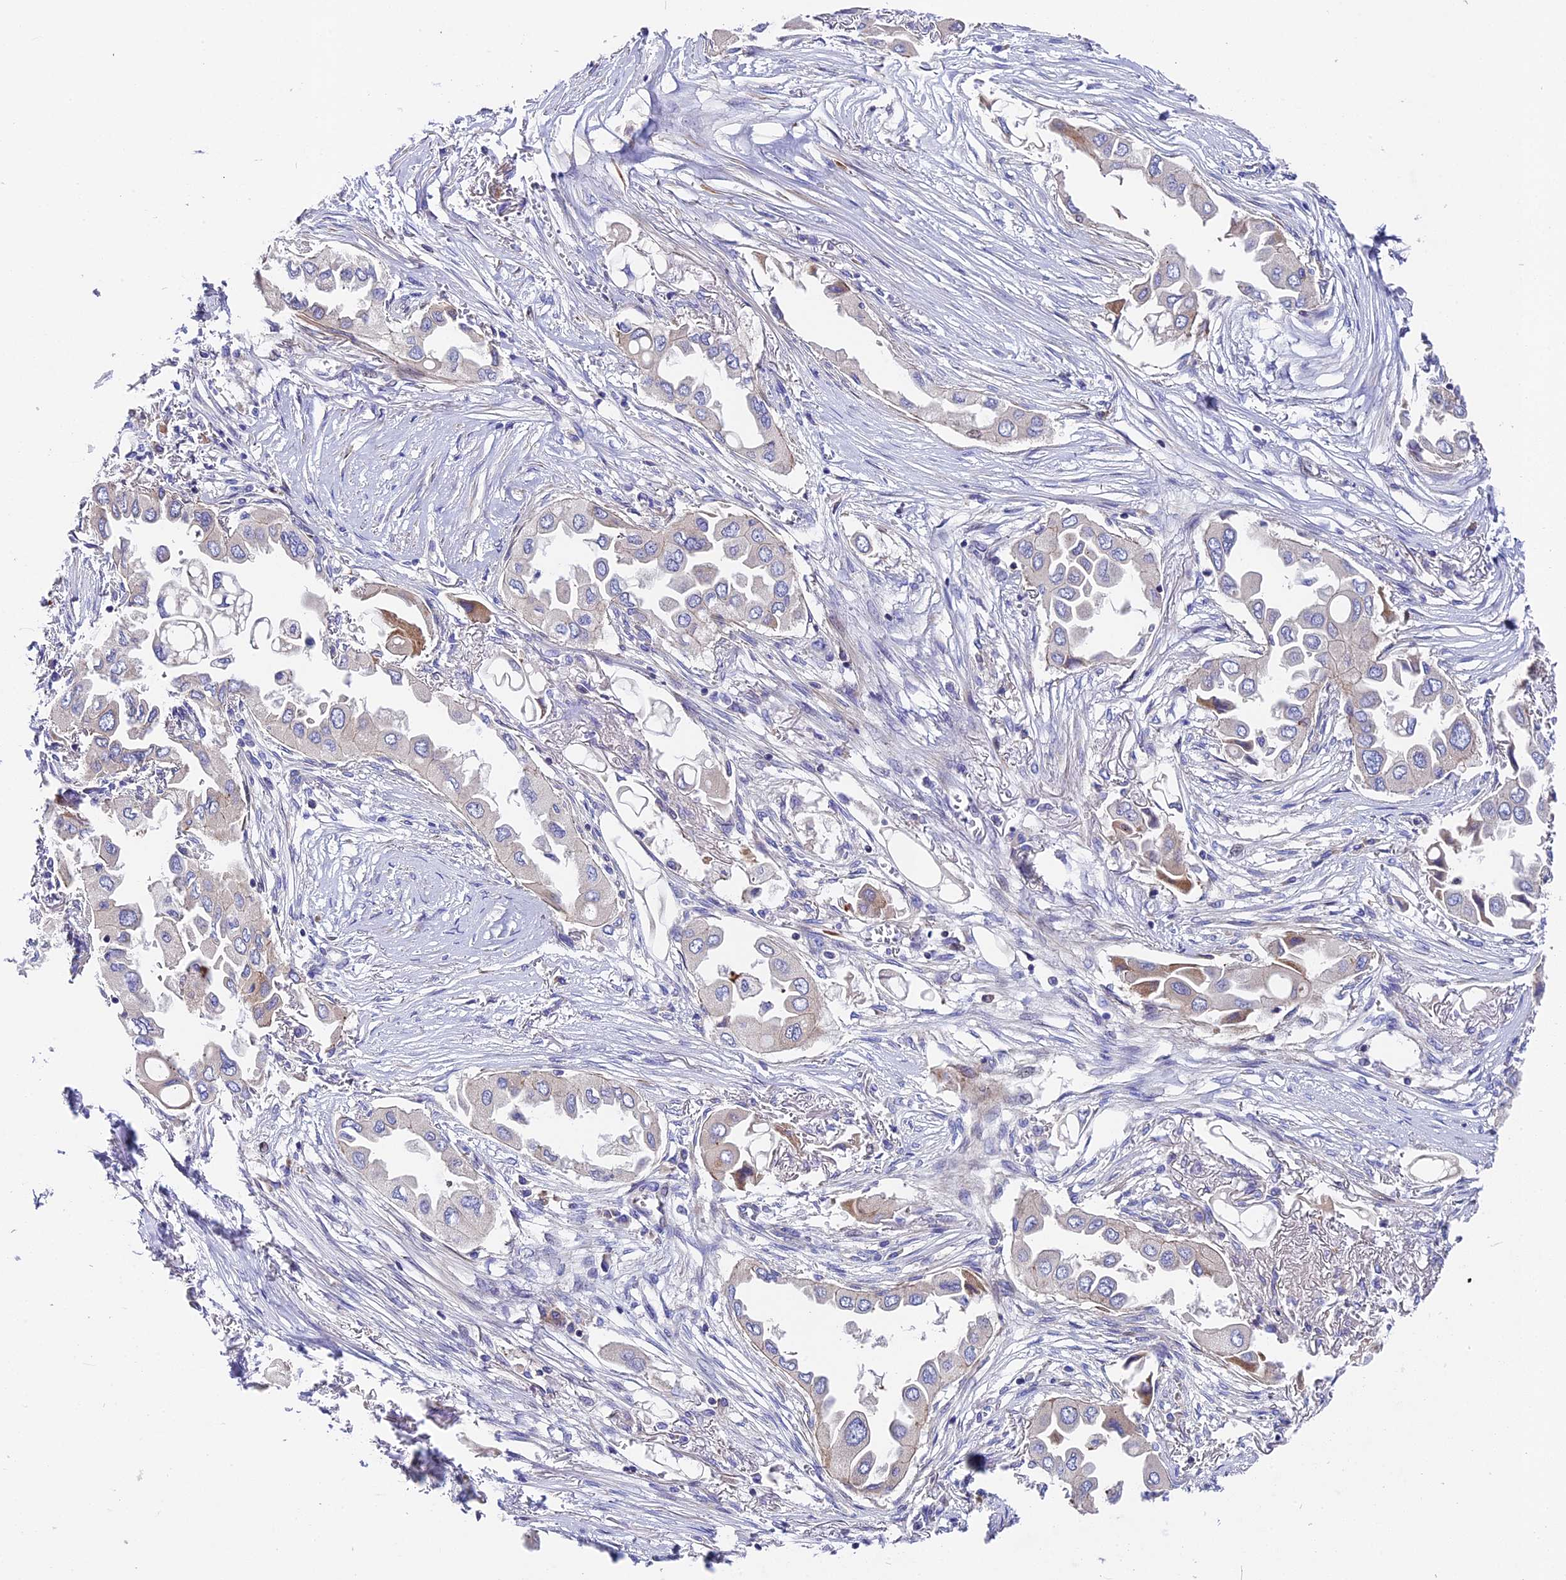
{"staining": {"intensity": "negative", "quantity": "none", "location": "none"}, "tissue": "lung cancer", "cell_type": "Tumor cells", "image_type": "cancer", "snomed": [{"axis": "morphology", "description": "Adenocarcinoma, NOS"}, {"axis": "topography", "description": "Lung"}], "caption": "The micrograph reveals no significant positivity in tumor cells of lung adenocarcinoma.", "gene": "PIGU", "patient": {"sex": "female", "age": 76}}